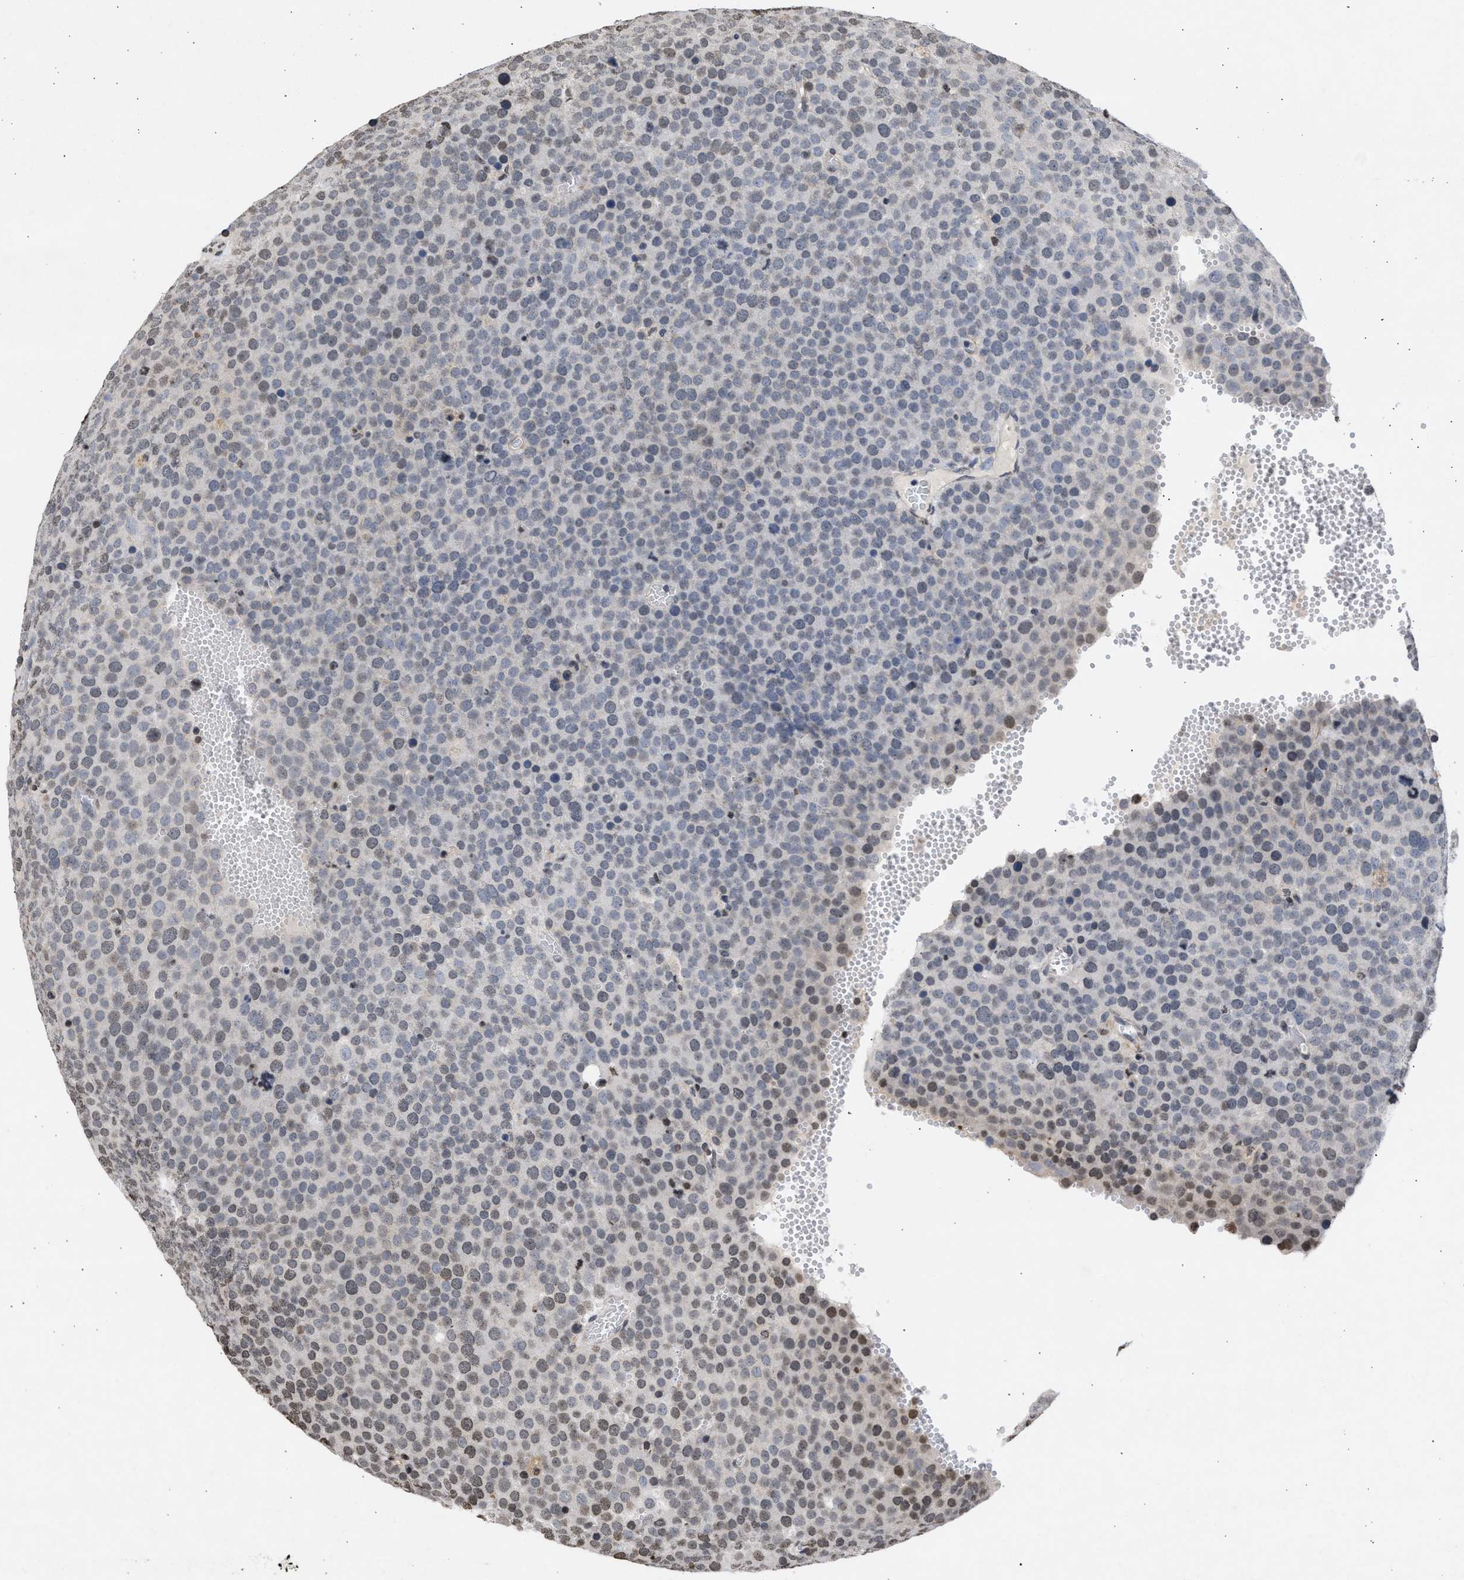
{"staining": {"intensity": "weak", "quantity": "<25%", "location": "nuclear"}, "tissue": "testis cancer", "cell_type": "Tumor cells", "image_type": "cancer", "snomed": [{"axis": "morphology", "description": "Normal tissue, NOS"}, {"axis": "morphology", "description": "Seminoma, NOS"}, {"axis": "topography", "description": "Testis"}], "caption": "Protein analysis of seminoma (testis) displays no significant expression in tumor cells.", "gene": "NUP35", "patient": {"sex": "male", "age": 71}}